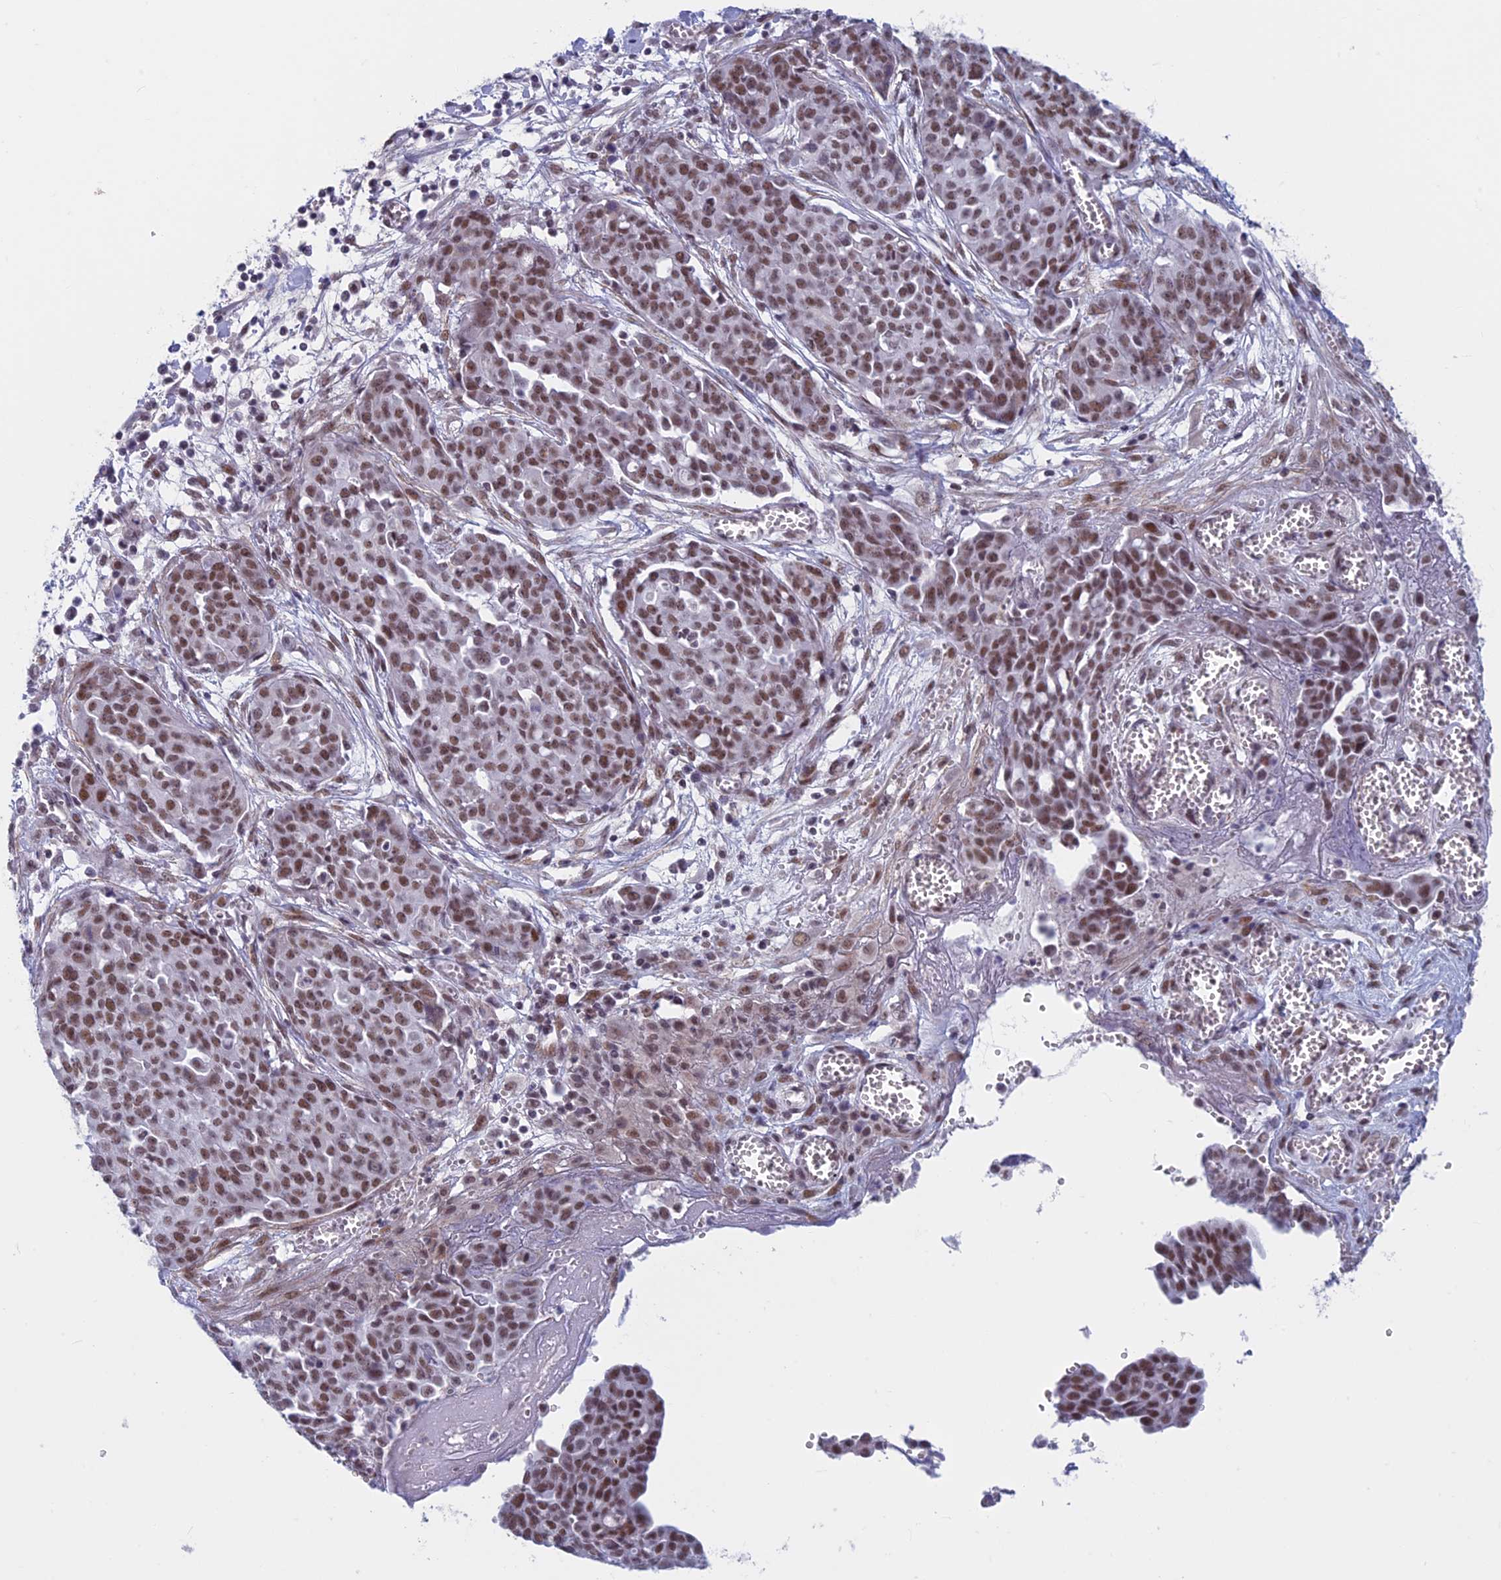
{"staining": {"intensity": "moderate", "quantity": ">75%", "location": "nuclear"}, "tissue": "ovarian cancer", "cell_type": "Tumor cells", "image_type": "cancer", "snomed": [{"axis": "morphology", "description": "Cystadenocarcinoma, serous, NOS"}, {"axis": "topography", "description": "Soft tissue"}, {"axis": "topography", "description": "Ovary"}], "caption": "Protein staining by immunohistochemistry (IHC) demonstrates moderate nuclear expression in about >75% of tumor cells in ovarian serous cystadenocarcinoma.", "gene": "ASH2L", "patient": {"sex": "female", "age": 57}}